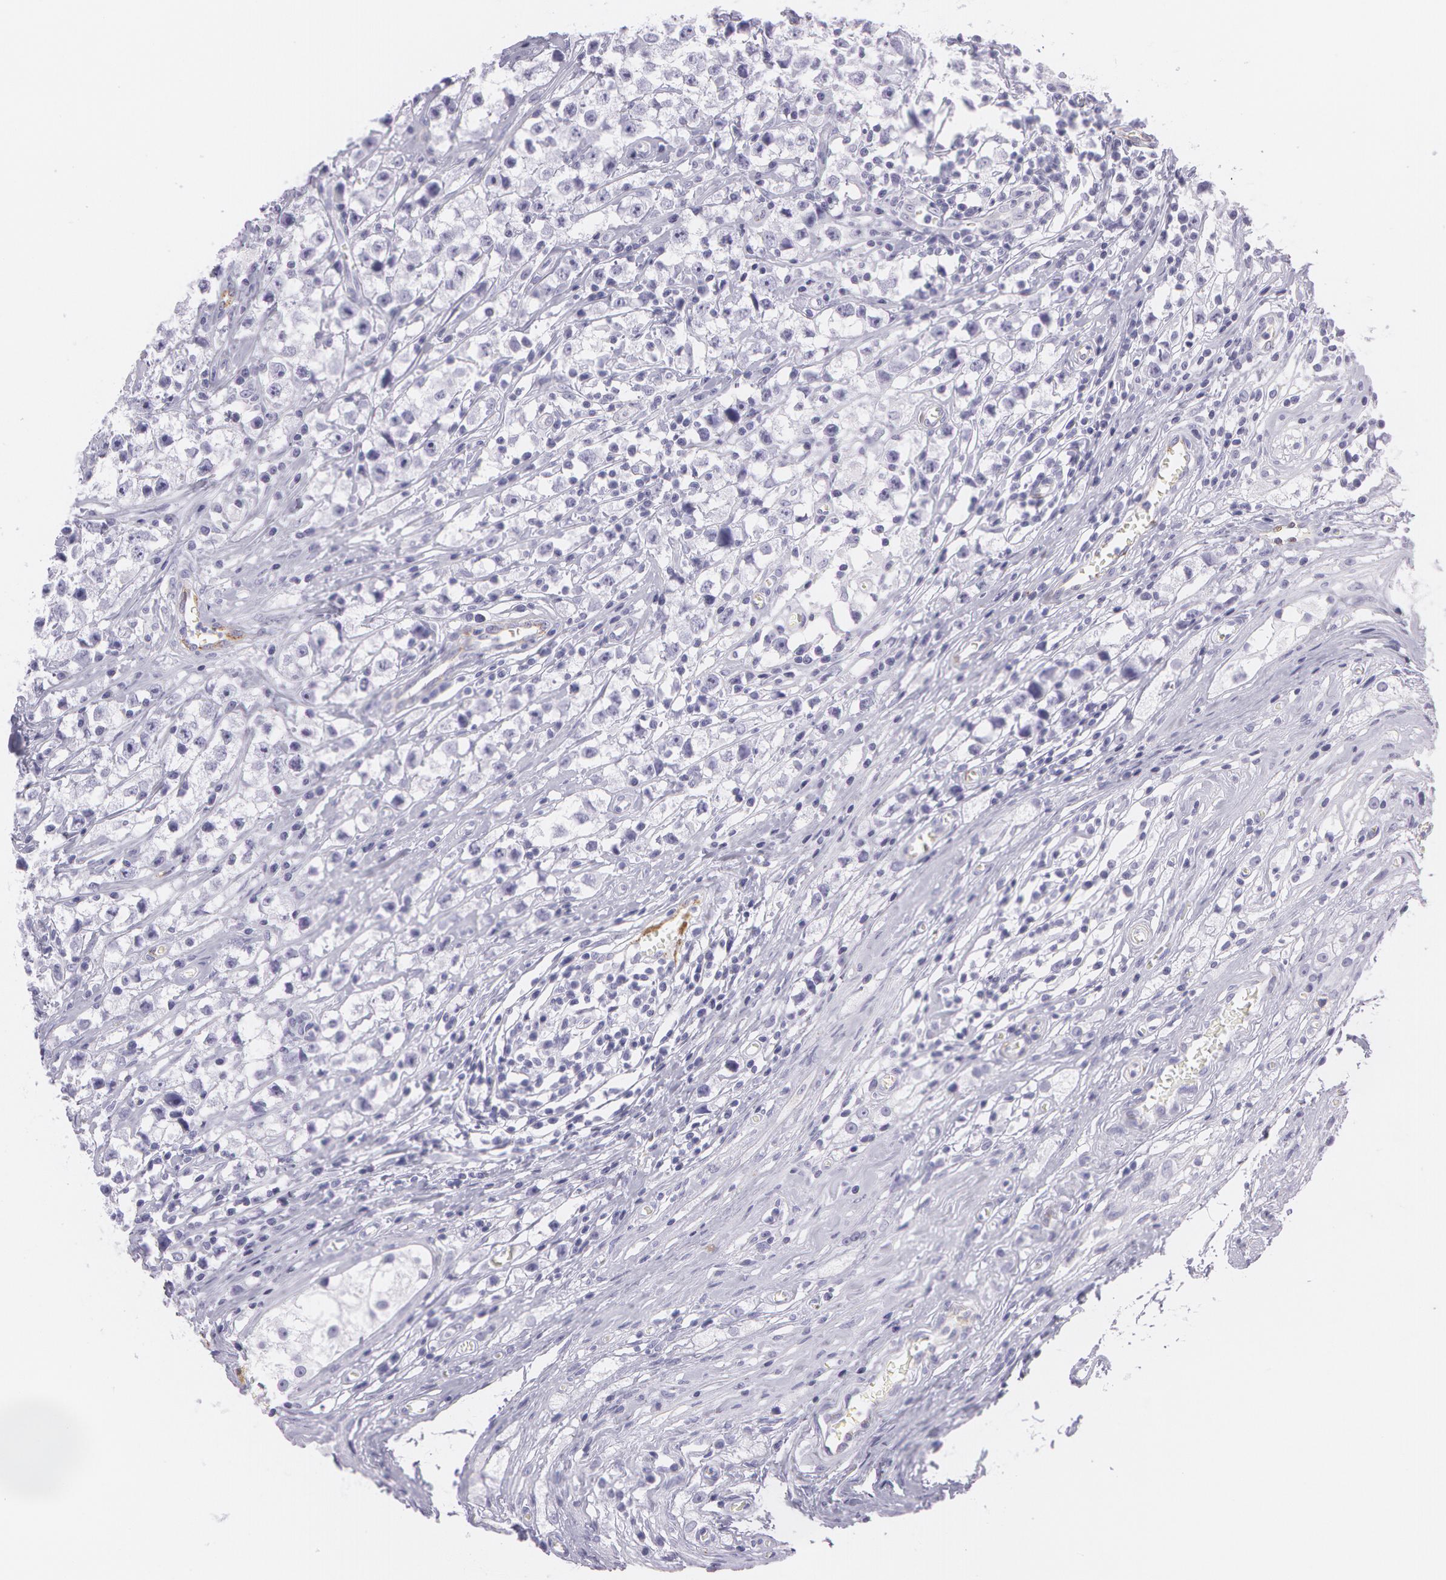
{"staining": {"intensity": "negative", "quantity": "none", "location": "none"}, "tissue": "testis cancer", "cell_type": "Tumor cells", "image_type": "cancer", "snomed": [{"axis": "morphology", "description": "Seminoma, NOS"}, {"axis": "topography", "description": "Testis"}], "caption": "Immunohistochemical staining of seminoma (testis) displays no significant expression in tumor cells.", "gene": "SNCG", "patient": {"sex": "male", "age": 35}}